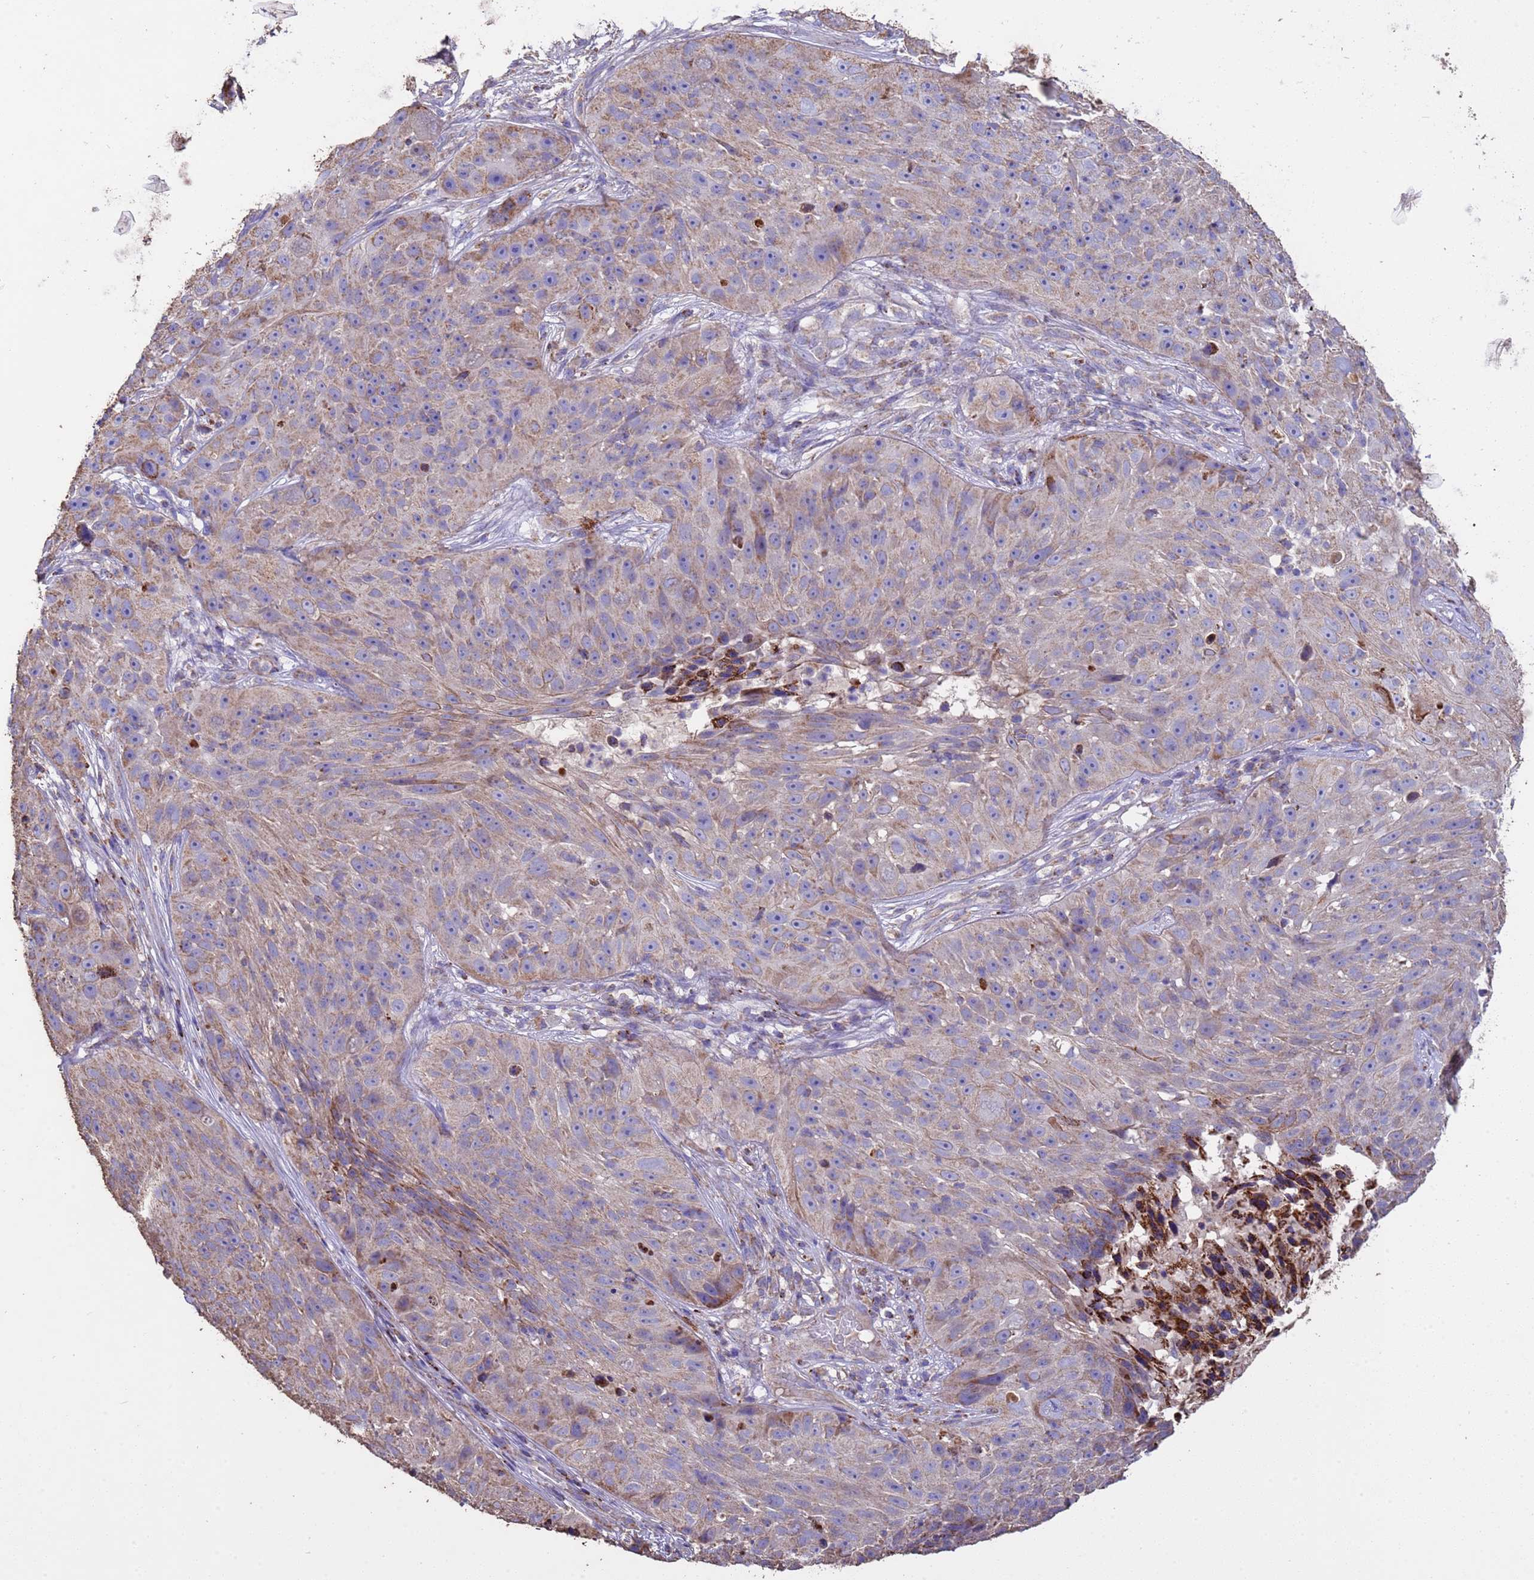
{"staining": {"intensity": "moderate", "quantity": "25%-75%", "location": "cytoplasmic/membranous"}, "tissue": "skin cancer", "cell_type": "Tumor cells", "image_type": "cancer", "snomed": [{"axis": "morphology", "description": "Squamous cell carcinoma, NOS"}, {"axis": "topography", "description": "Skin"}], "caption": "Immunohistochemistry (IHC) image of human skin squamous cell carcinoma stained for a protein (brown), which exhibits medium levels of moderate cytoplasmic/membranous positivity in about 25%-75% of tumor cells.", "gene": "ZNFX1", "patient": {"sex": "female", "age": 87}}